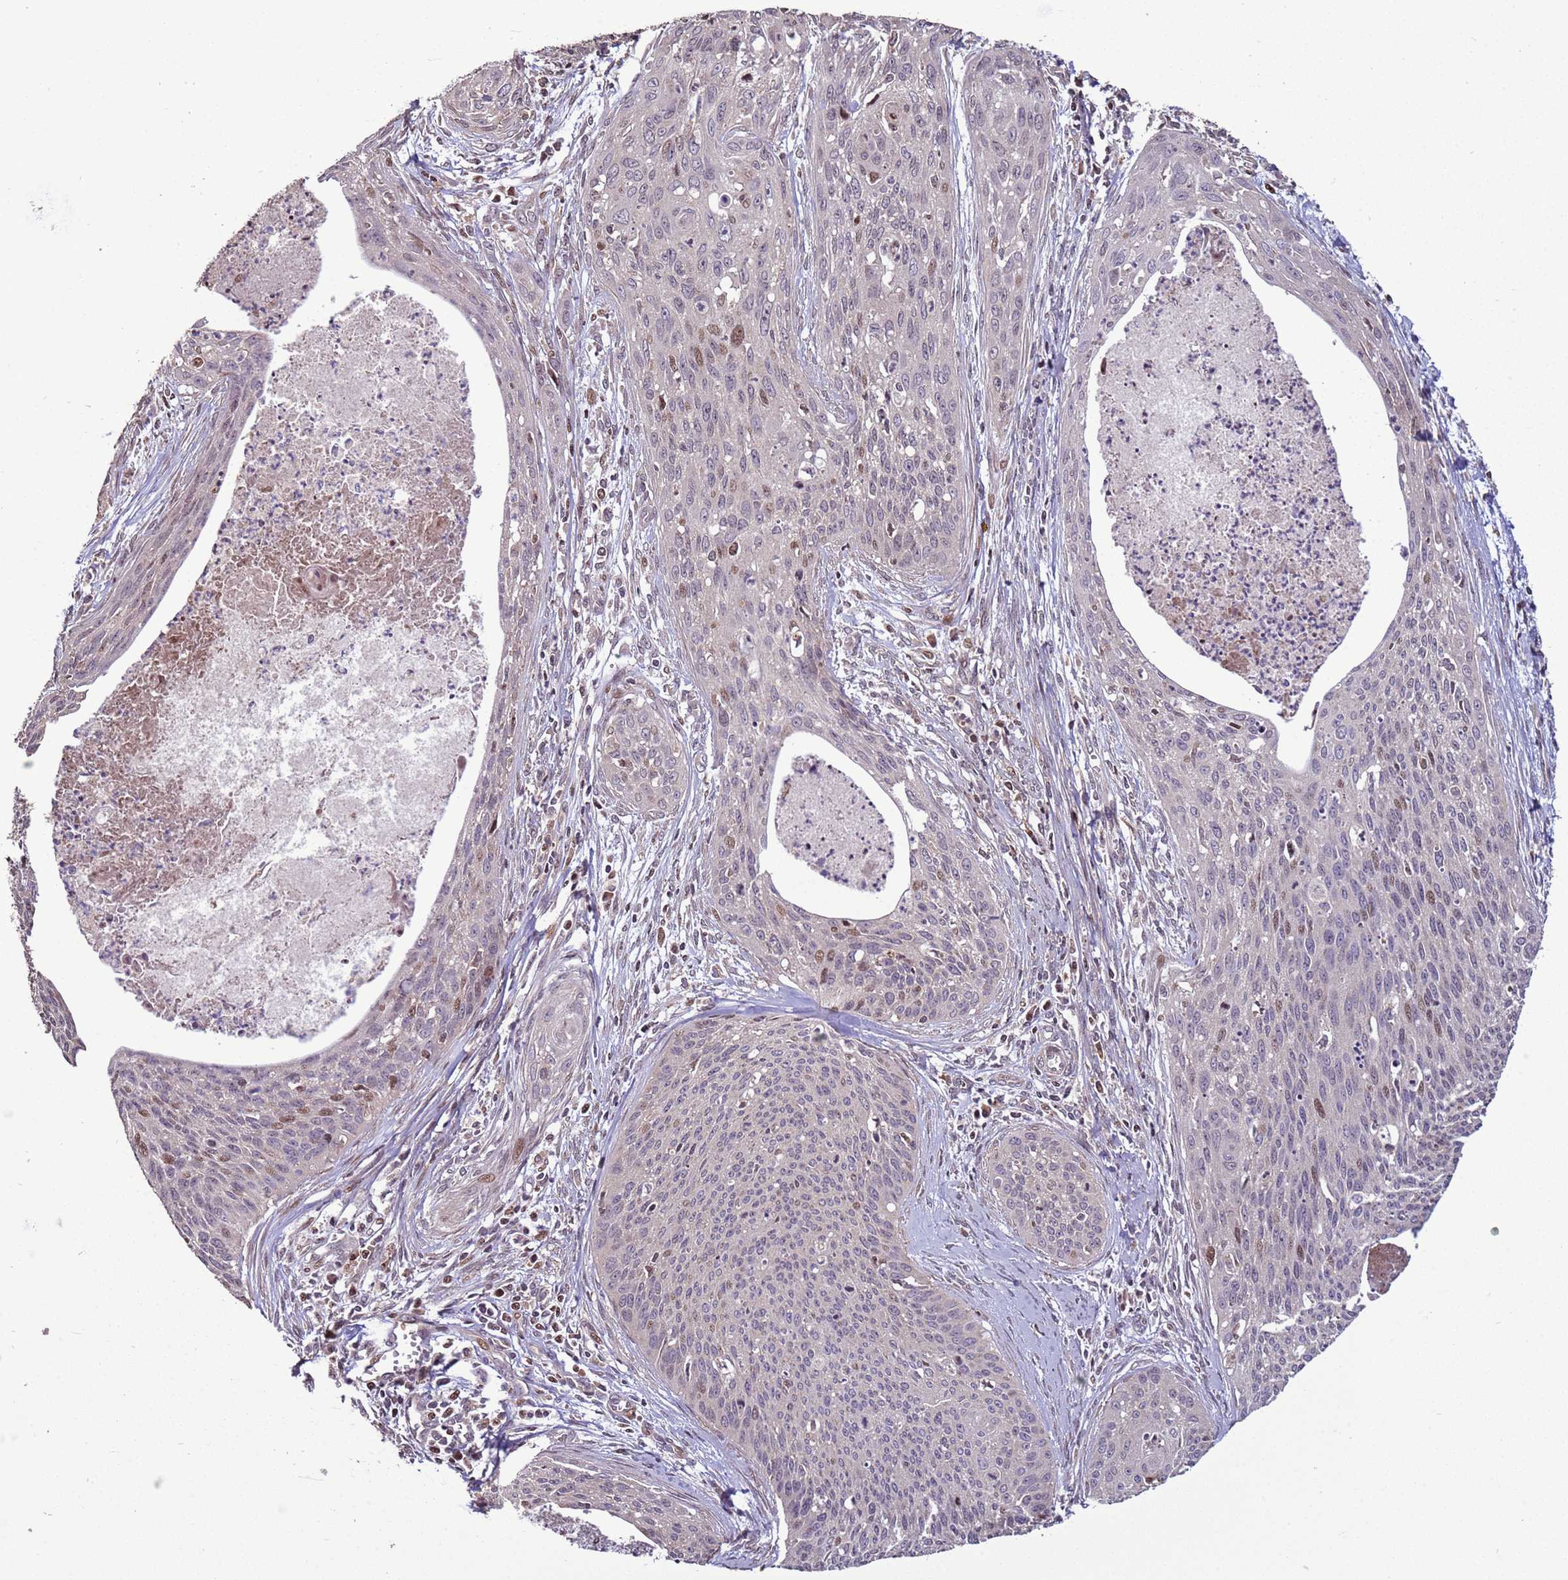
{"staining": {"intensity": "moderate", "quantity": "<25%", "location": "nuclear"}, "tissue": "cervical cancer", "cell_type": "Tumor cells", "image_type": "cancer", "snomed": [{"axis": "morphology", "description": "Squamous cell carcinoma, NOS"}, {"axis": "topography", "description": "Cervix"}], "caption": "Cervical cancer (squamous cell carcinoma) stained with a protein marker displays moderate staining in tumor cells.", "gene": "HGH1", "patient": {"sex": "female", "age": 55}}